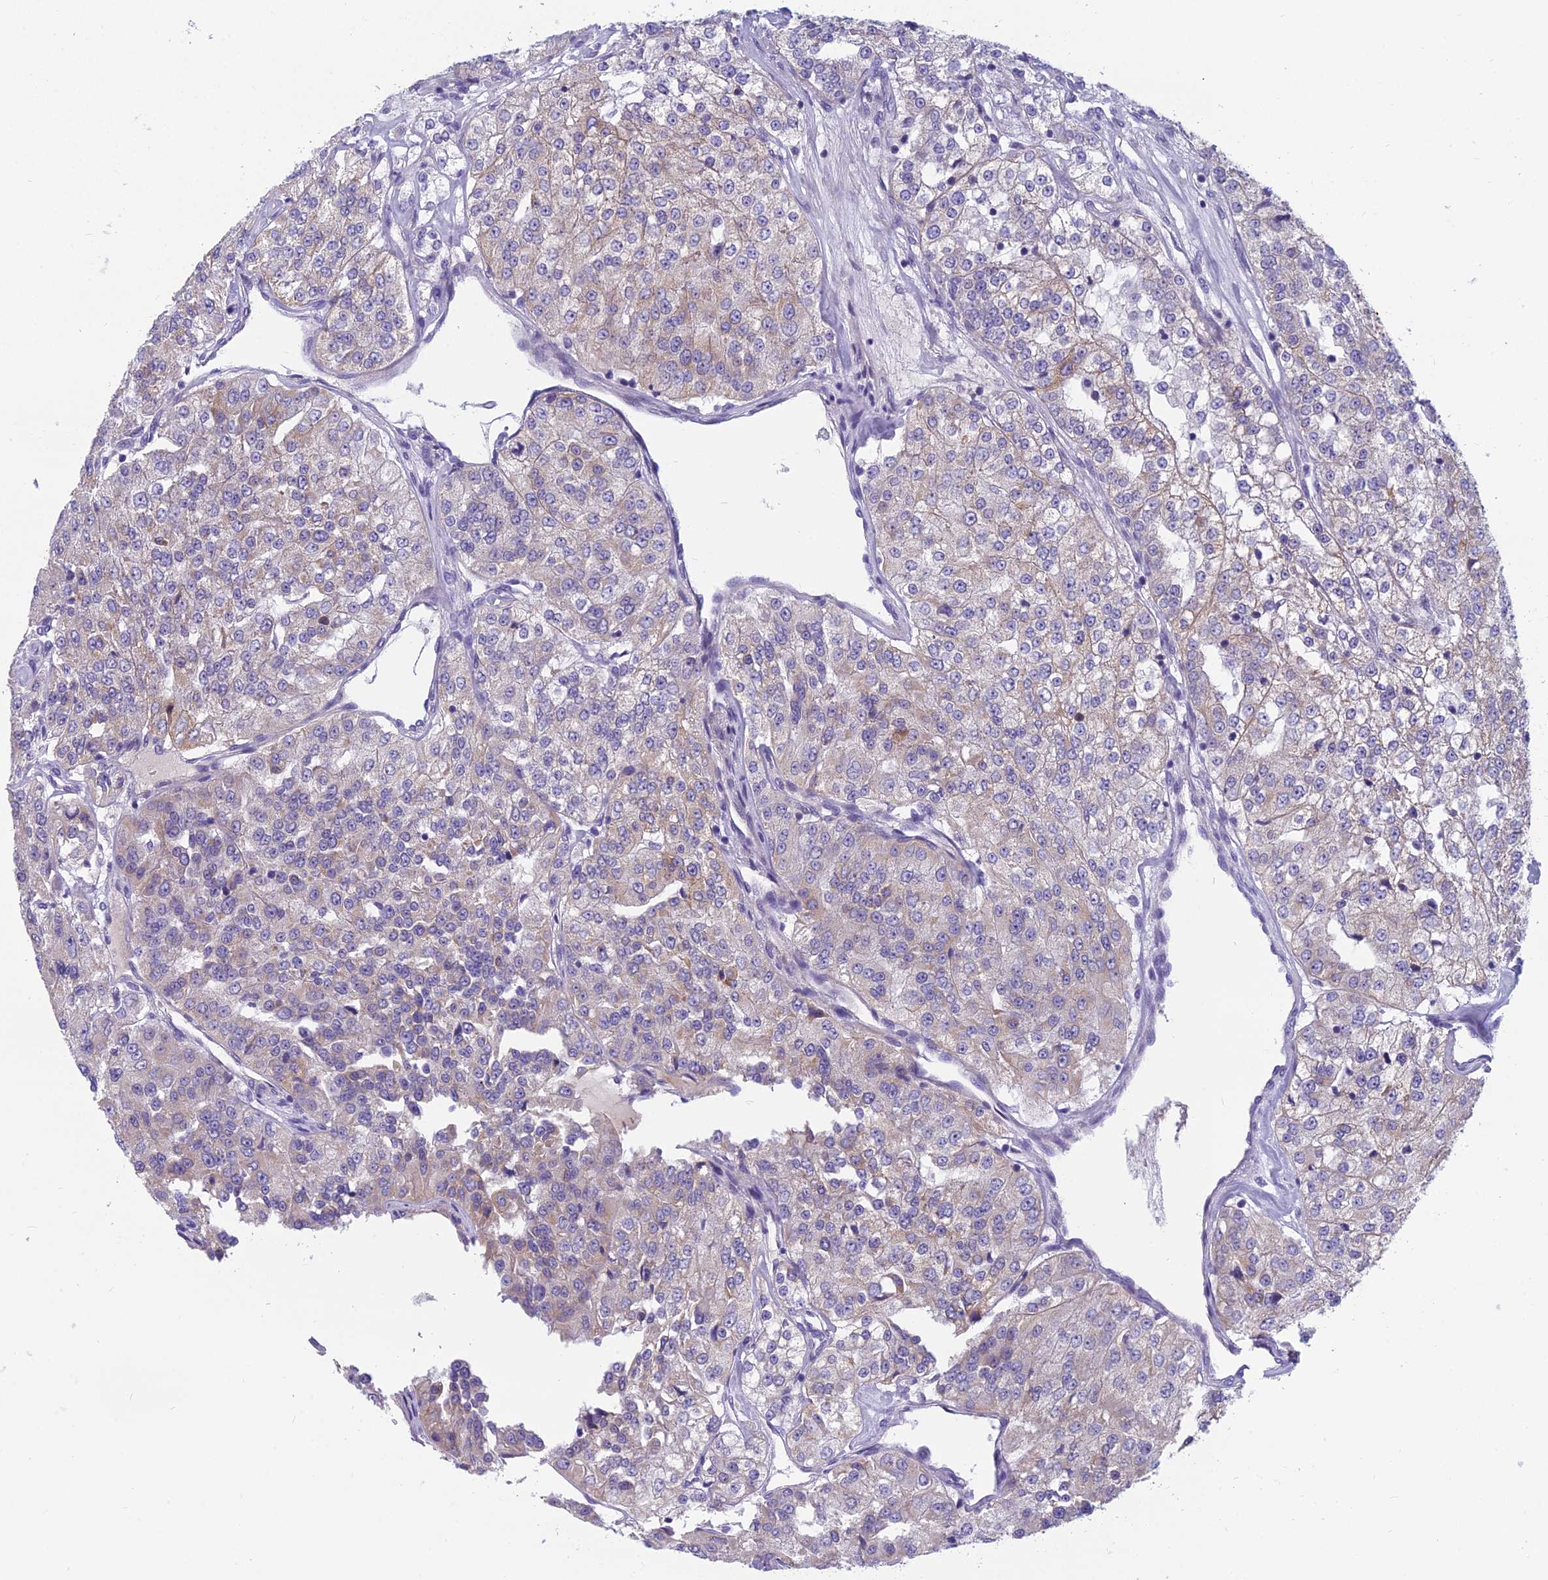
{"staining": {"intensity": "weak", "quantity": "<25%", "location": "cytoplasmic/membranous"}, "tissue": "renal cancer", "cell_type": "Tumor cells", "image_type": "cancer", "snomed": [{"axis": "morphology", "description": "Adenocarcinoma, NOS"}, {"axis": "topography", "description": "Kidney"}], "caption": "Tumor cells are negative for brown protein staining in renal adenocarcinoma. Brightfield microscopy of immunohistochemistry stained with DAB (3,3'-diaminobenzidine) (brown) and hematoxylin (blue), captured at high magnification.", "gene": "RBM41", "patient": {"sex": "female", "age": 63}}